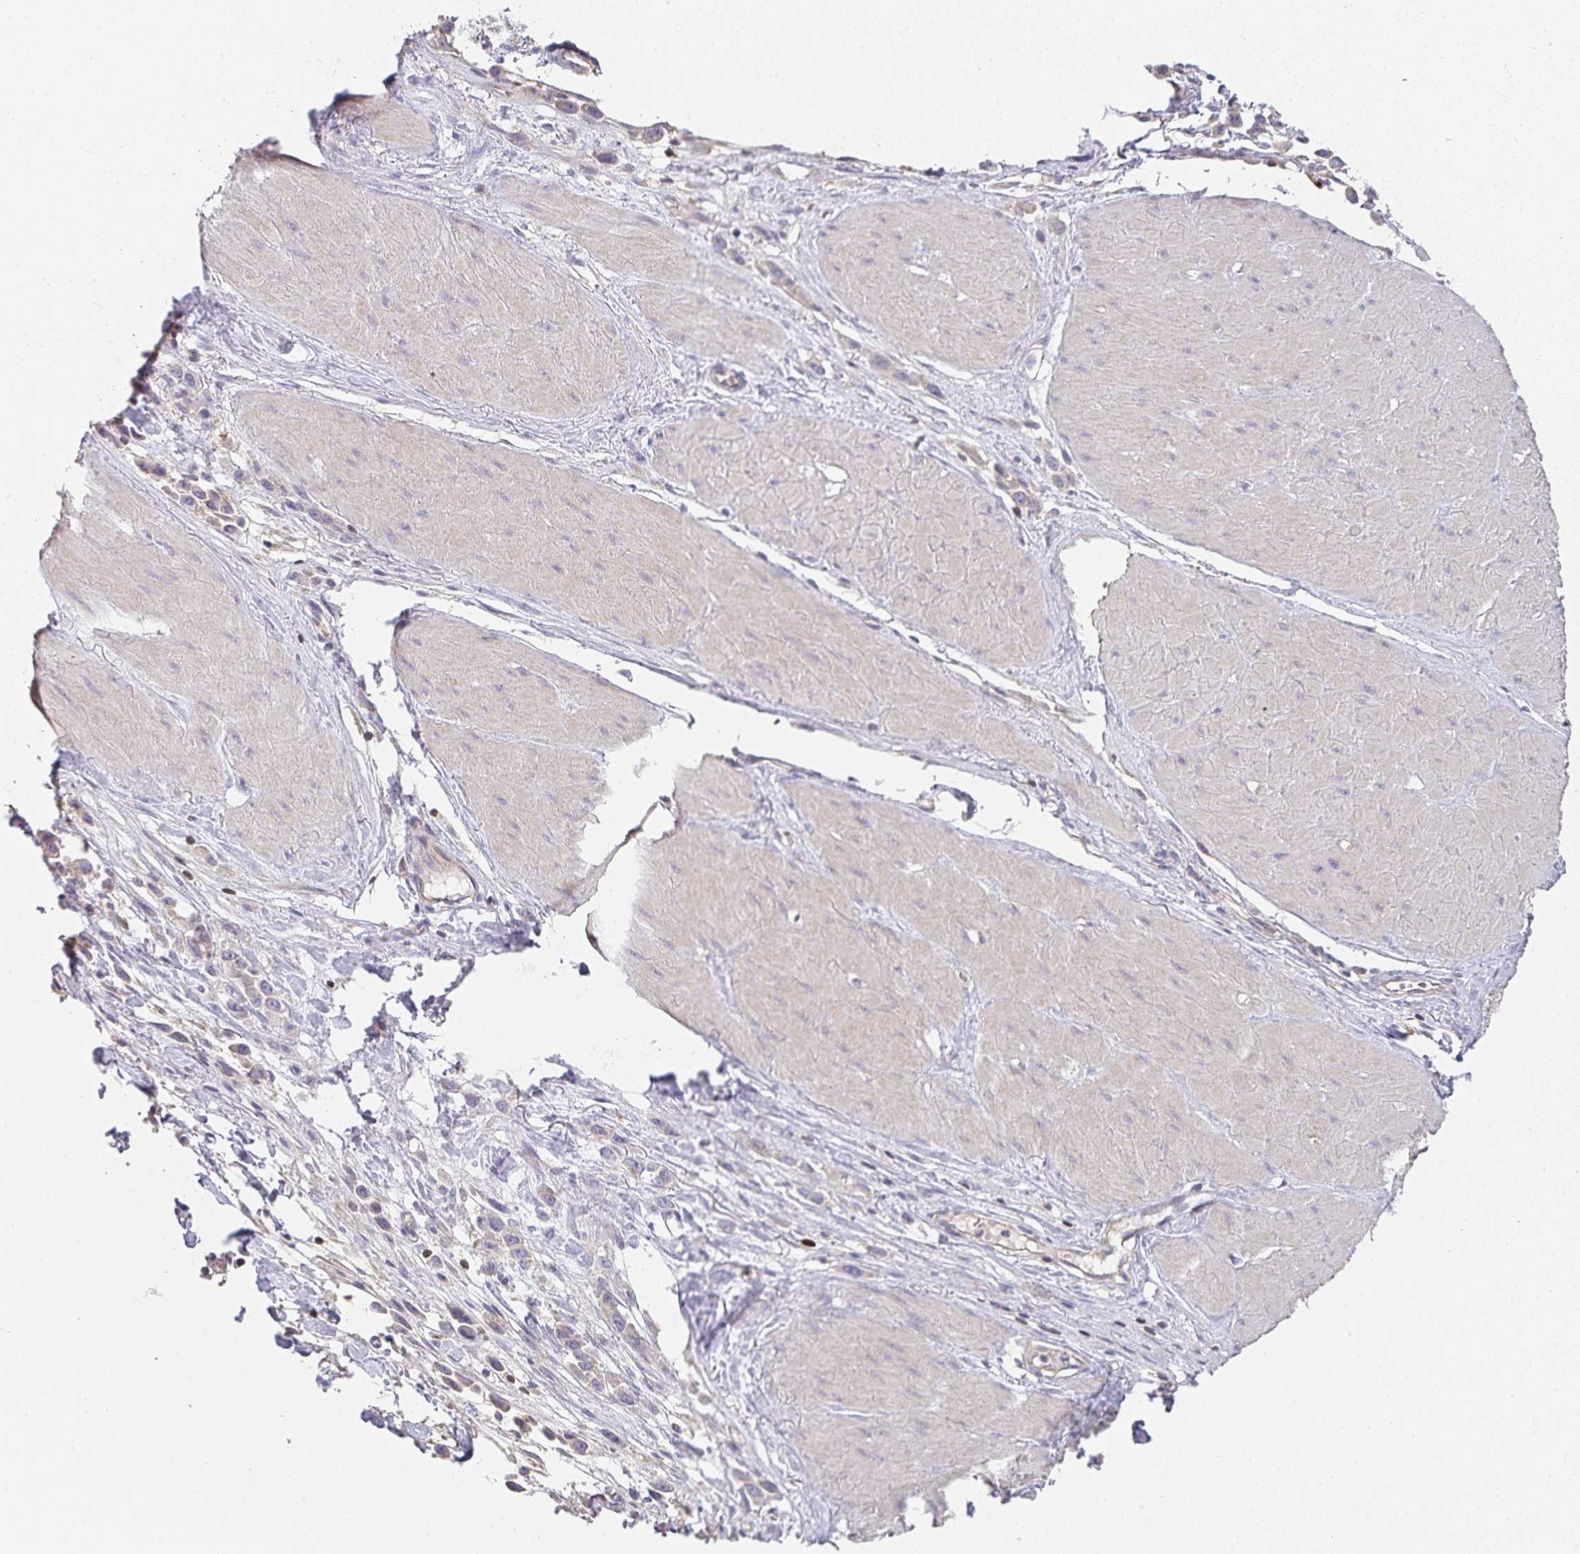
{"staining": {"intensity": "negative", "quantity": "none", "location": "none"}, "tissue": "stomach cancer", "cell_type": "Tumor cells", "image_type": "cancer", "snomed": [{"axis": "morphology", "description": "Adenocarcinoma, NOS"}, {"axis": "topography", "description": "Stomach"}], "caption": "Immunohistochemical staining of stomach cancer demonstrates no significant staining in tumor cells.", "gene": "GATA3", "patient": {"sex": "male", "age": 47}}